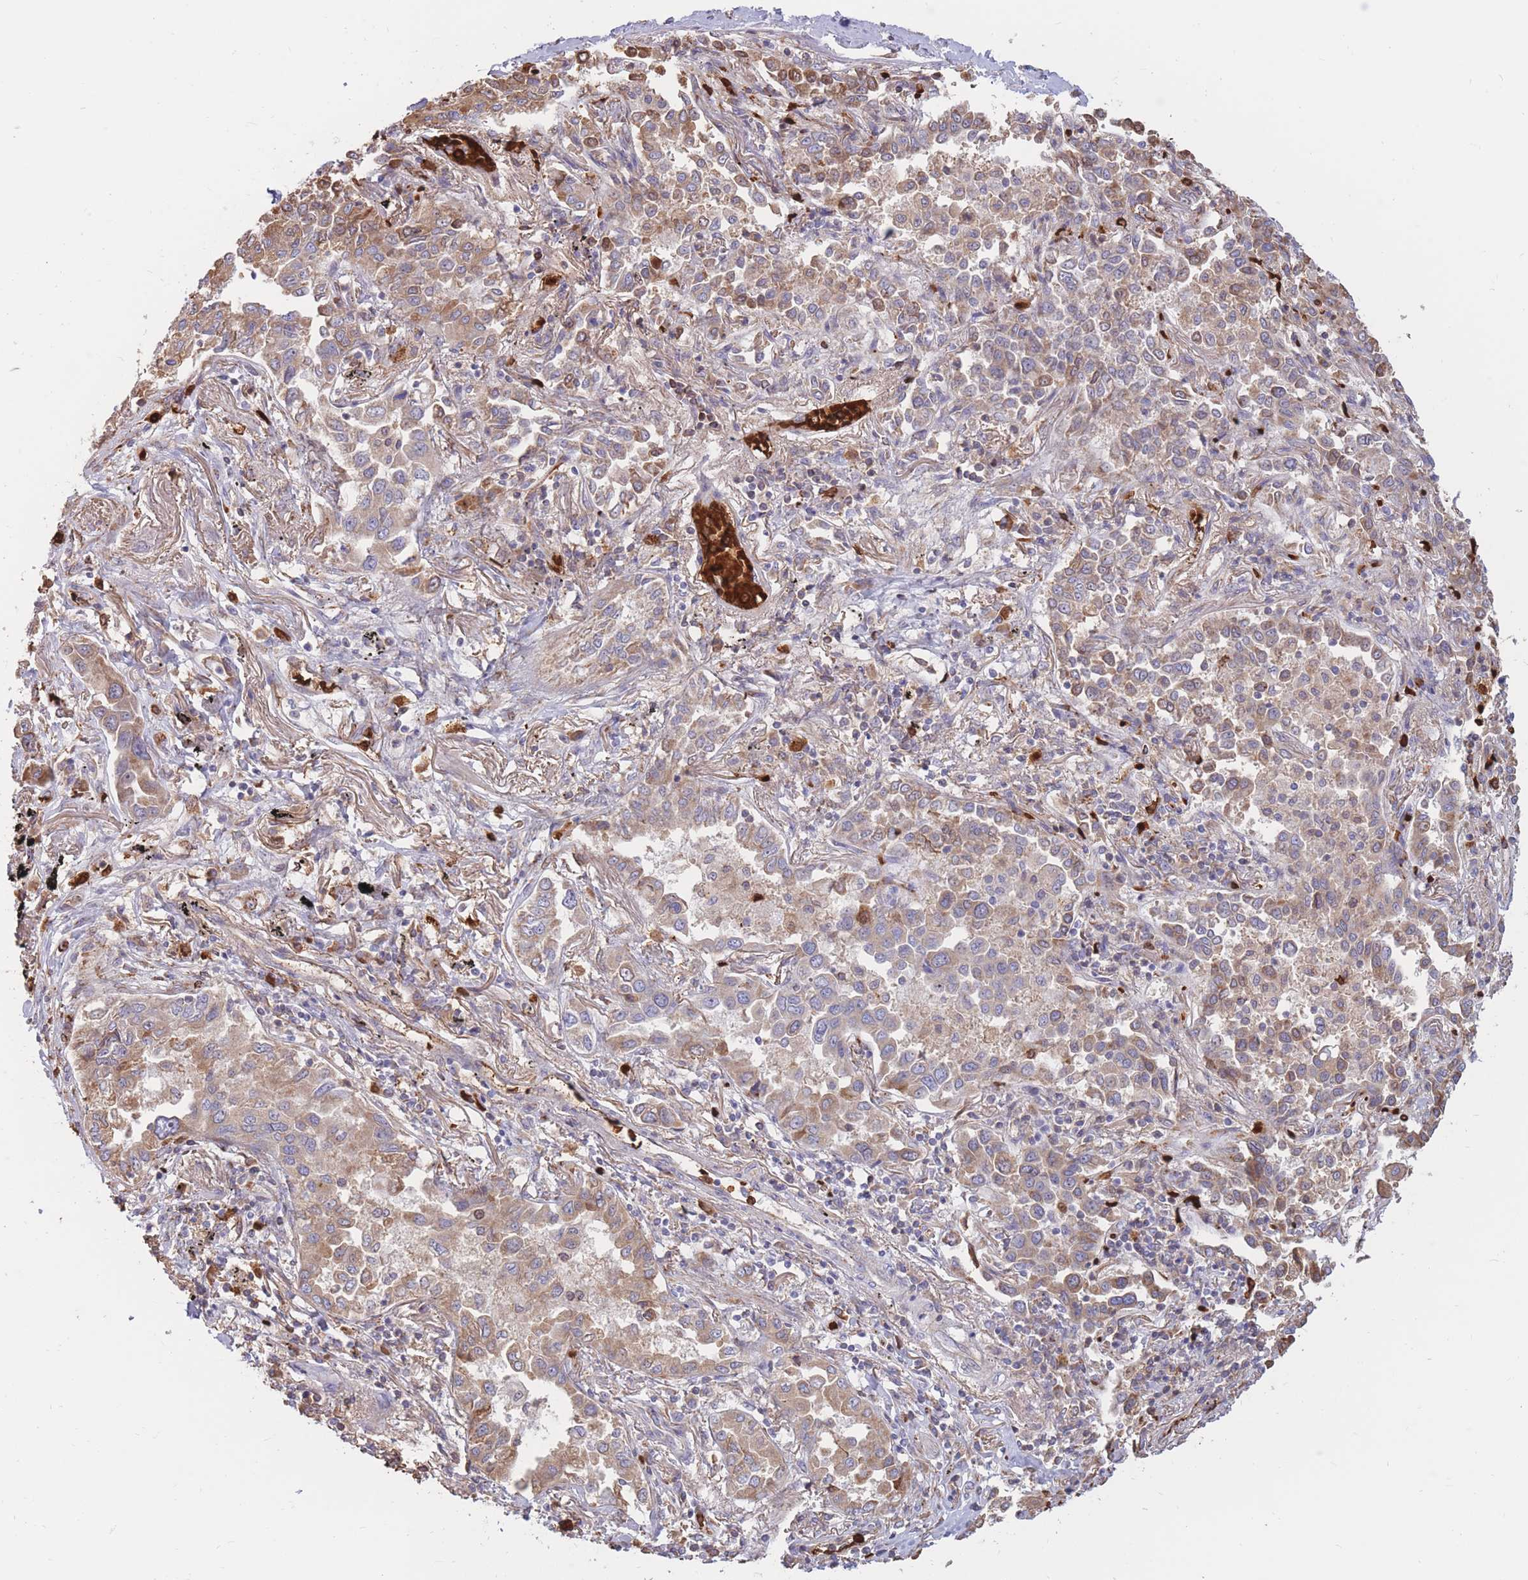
{"staining": {"intensity": "moderate", "quantity": ">75%", "location": "cytoplasmic/membranous"}, "tissue": "lung cancer", "cell_type": "Tumor cells", "image_type": "cancer", "snomed": [{"axis": "morphology", "description": "Adenocarcinoma, NOS"}, {"axis": "topography", "description": "Lung"}], "caption": "Immunohistochemistry (IHC) of lung adenocarcinoma shows medium levels of moderate cytoplasmic/membranous staining in about >75% of tumor cells.", "gene": "ATP10D", "patient": {"sex": "male", "age": 67}}